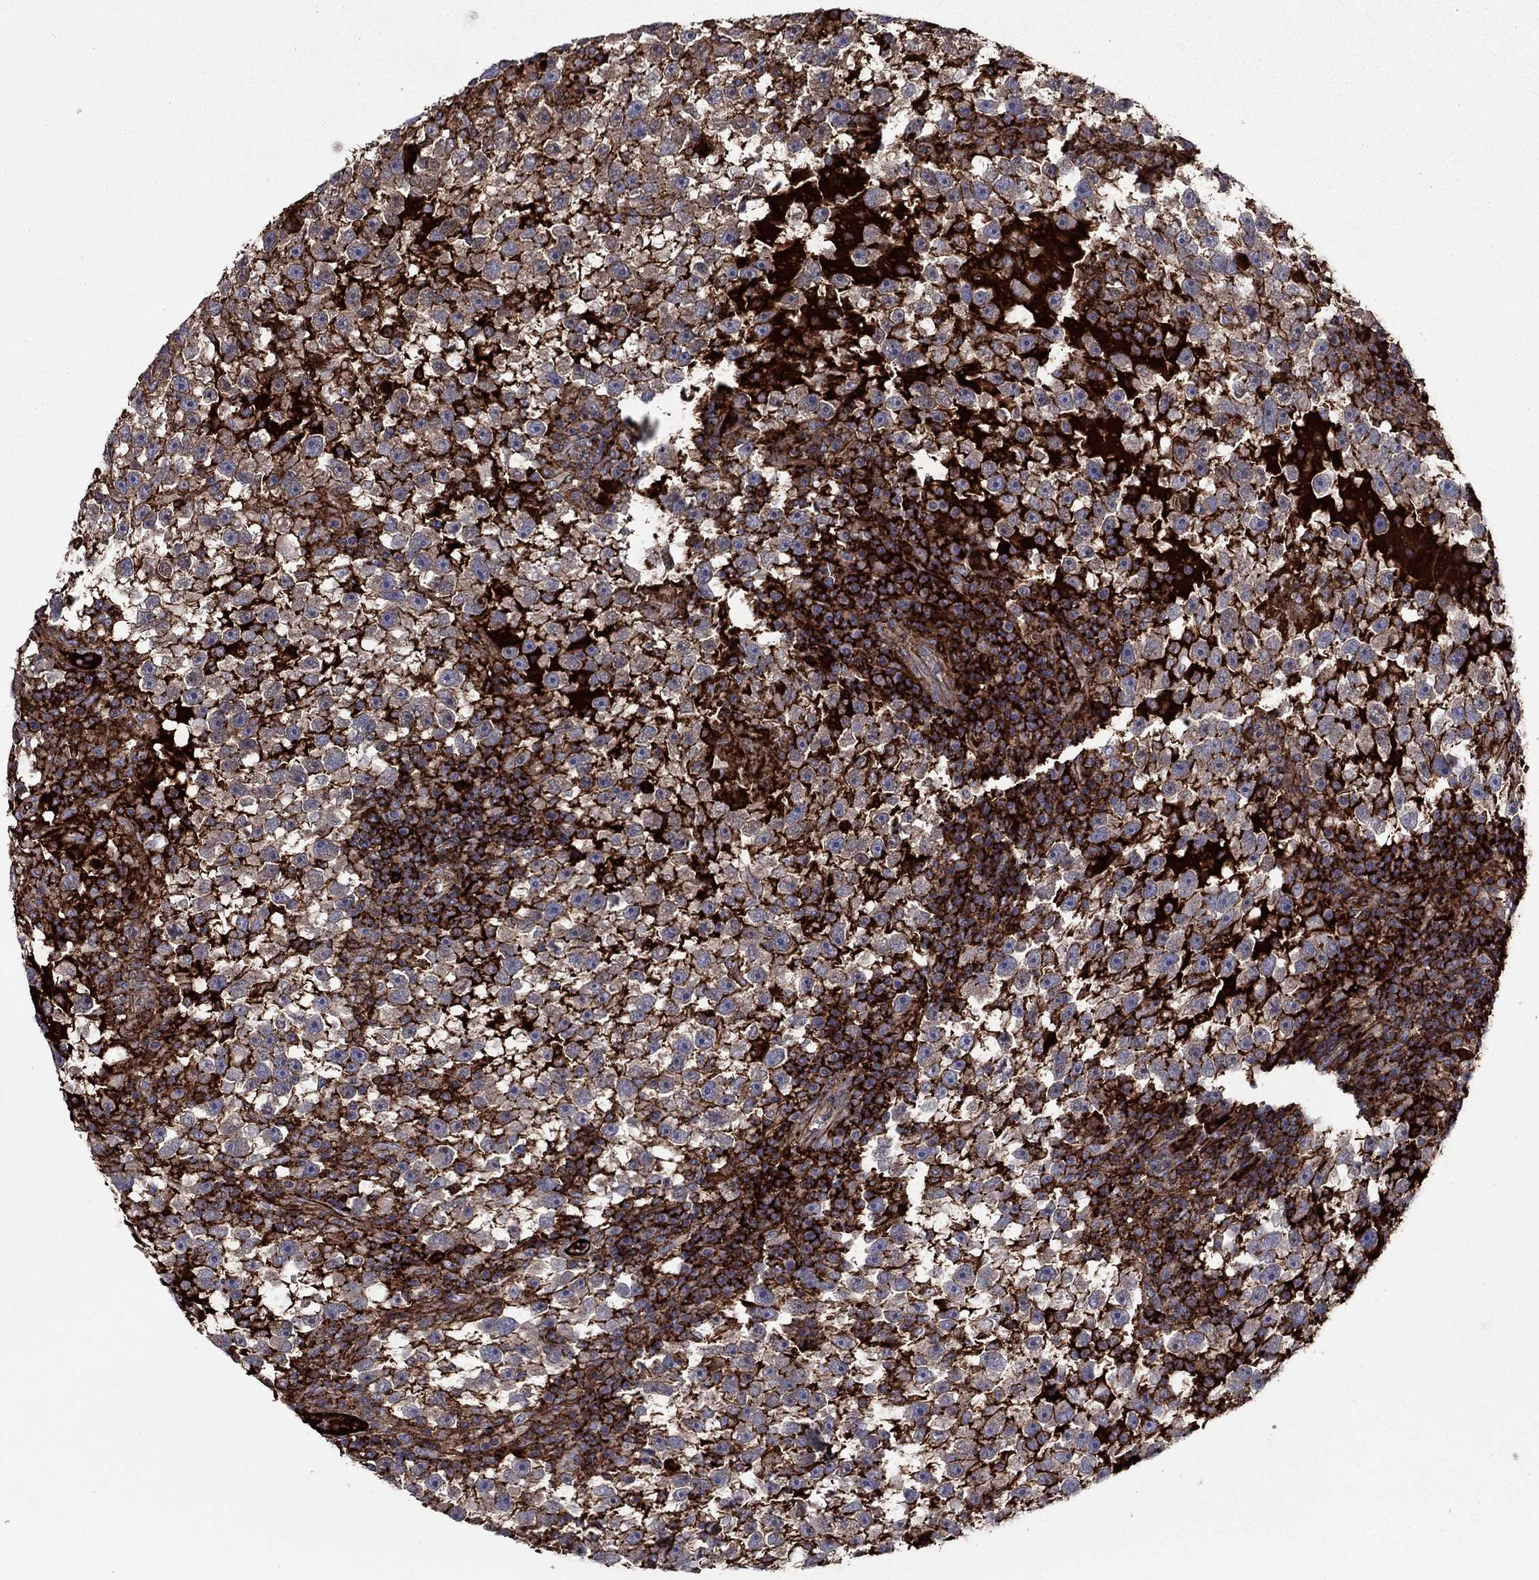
{"staining": {"intensity": "negative", "quantity": "none", "location": "none"}, "tissue": "testis cancer", "cell_type": "Tumor cells", "image_type": "cancer", "snomed": [{"axis": "morphology", "description": "Seminoma, NOS"}, {"axis": "topography", "description": "Testis"}], "caption": "Immunohistochemistry histopathology image of neoplastic tissue: testis seminoma stained with DAB (3,3'-diaminobenzidine) reveals no significant protein positivity in tumor cells. Brightfield microscopy of immunohistochemistry (IHC) stained with DAB (3,3'-diaminobenzidine) (brown) and hematoxylin (blue), captured at high magnification.", "gene": "HPX", "patient": {"sex": "male", "age": 47}}